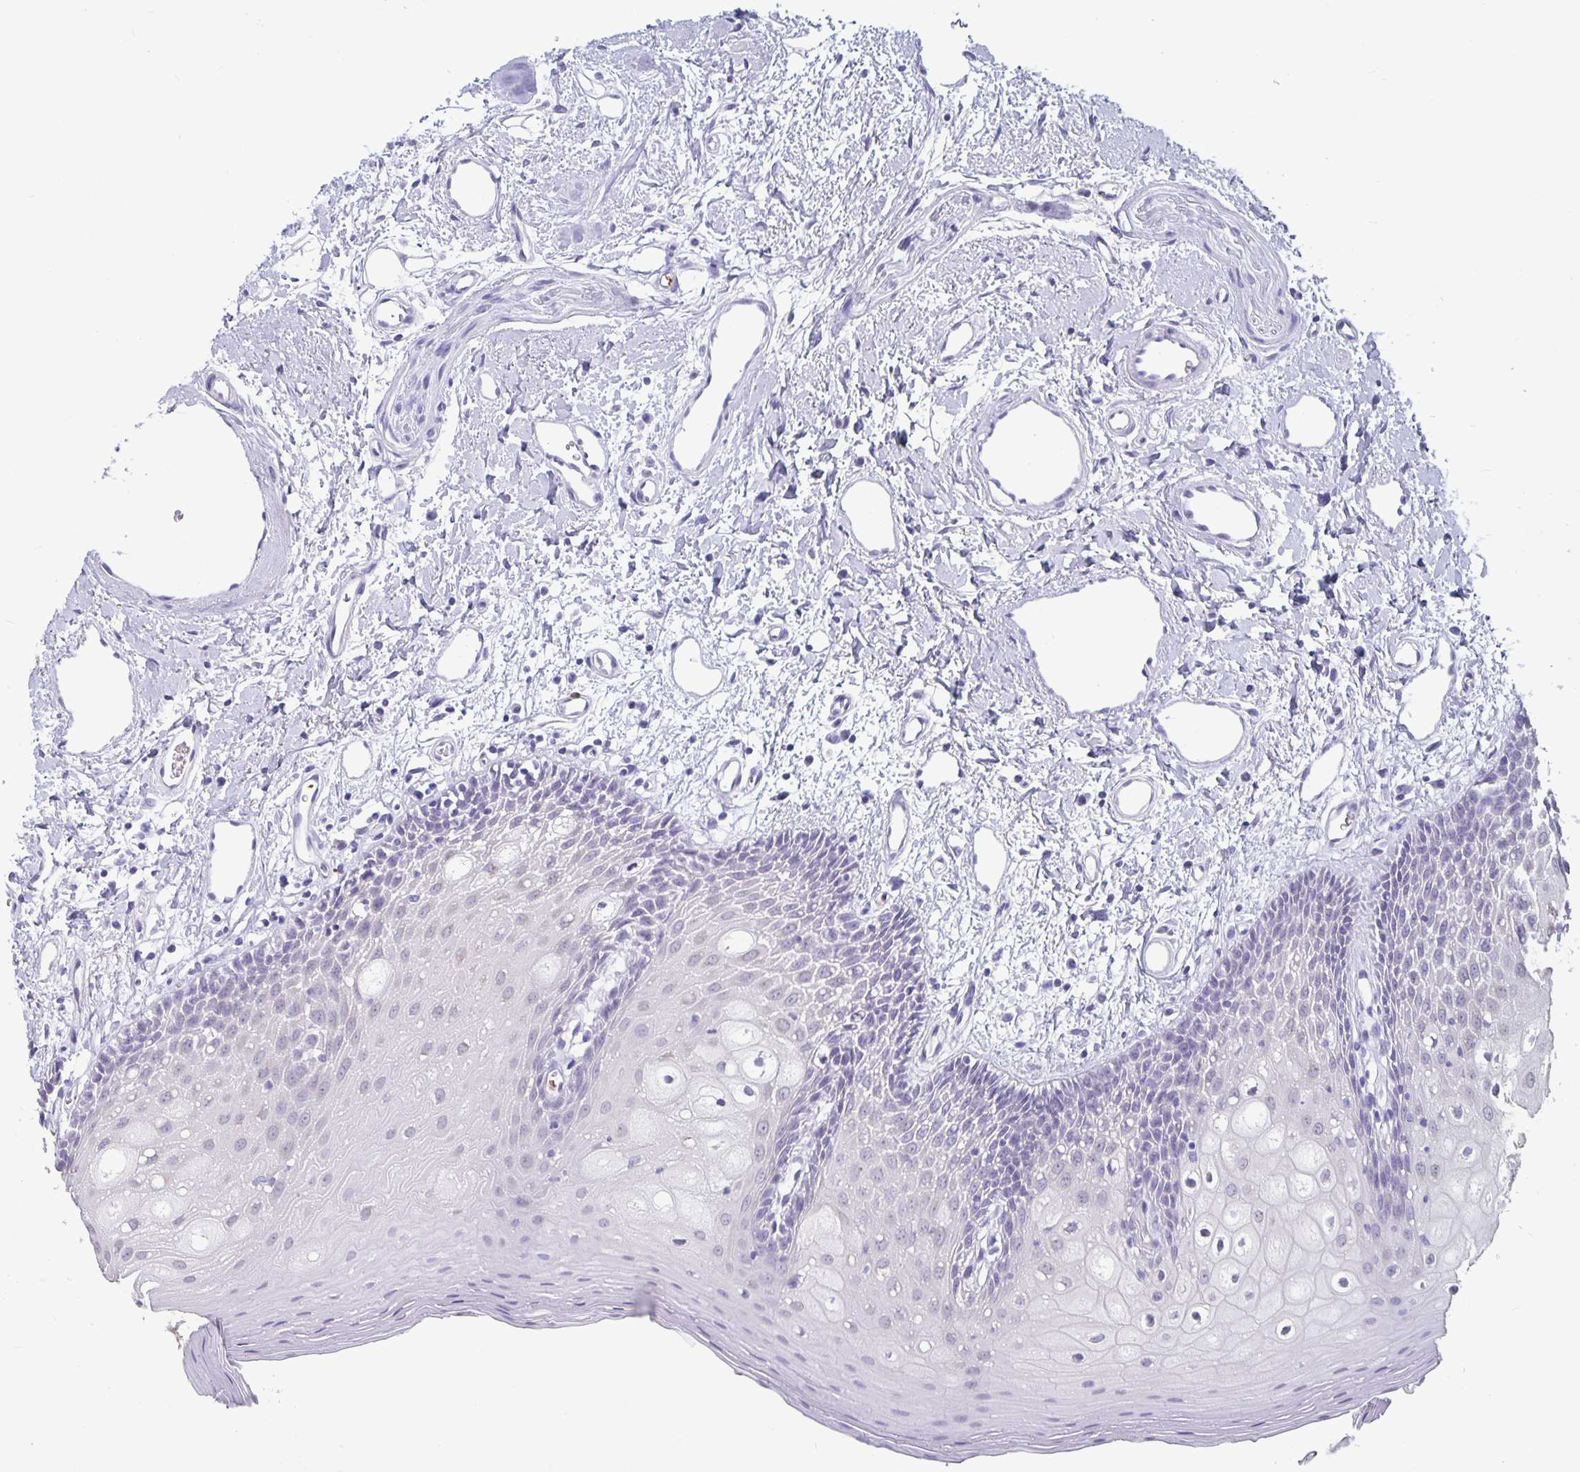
{"staining": {"intensity": "negative", "quantity": "none", "location": "none"}, "tissue": "oral mucosa", "cell_type": "Squamous epithelial cells", "image_type": "normal", "snomed": [{"axis": "morphology", "description": "Normal tissue, NOS"}, {"axis": "topography", "description": "Oral tissue"}], "caption": "DAB (3,3'-diaminobenzidine) immunohistochemical staining of benign oral mucosa exhibits no significant positivity in squamous epithelial cells. (DAB (3,3'-diaminobenzidine) IHC with hematoxylin counter stain).", "gene": "PLCB3", "patient": {"sex": "female", "age": 43}}